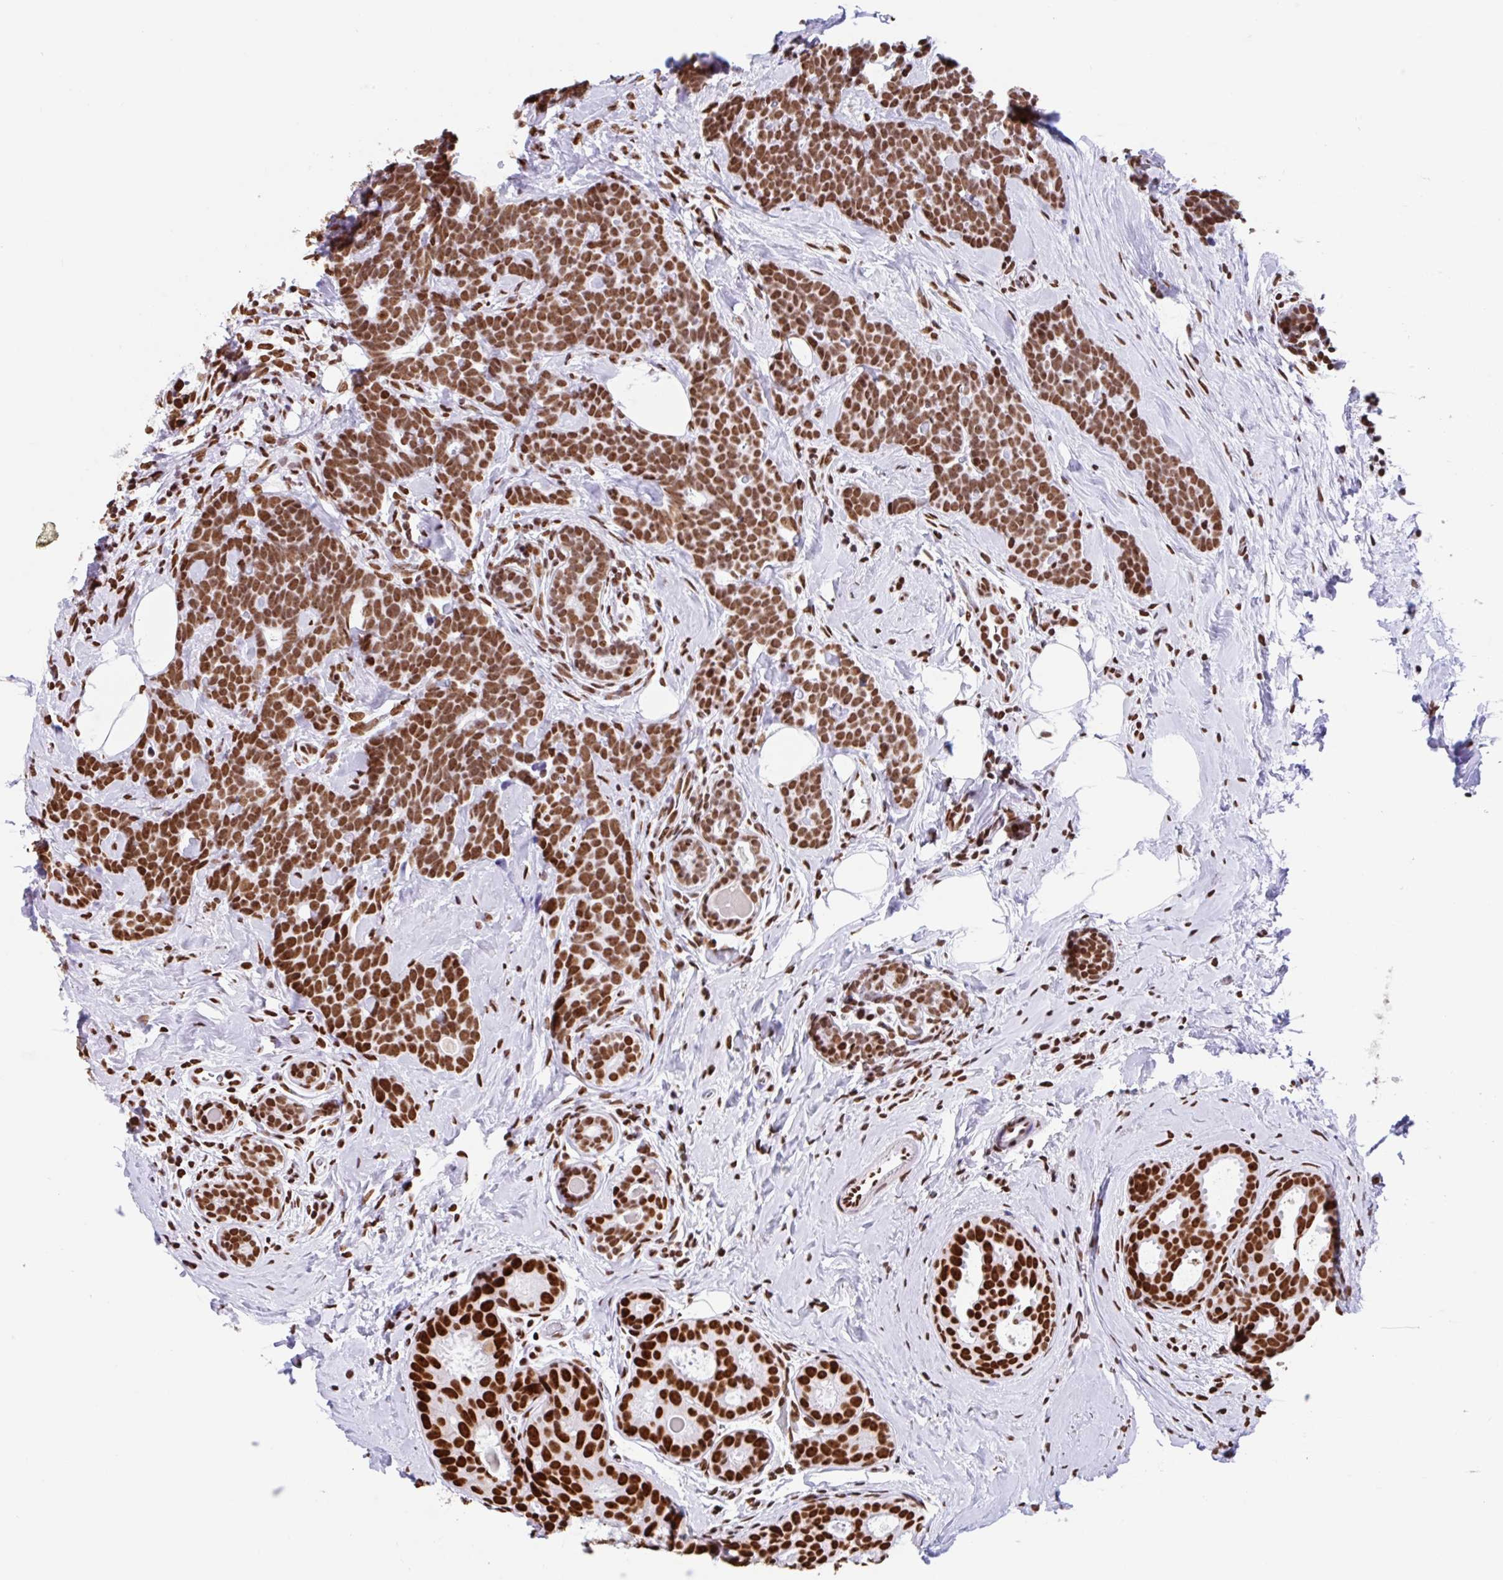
{"staining": {"intensity": "strong", "quantity": ">75%", "location": "nuclear"}, "tissue": "breast cancer", "cell_type": "Tumor cells", "image_type": "cancer", "snomed": [{"axis": "morphology", "description": "Duct carcinoma"}, {"axis": "topography", "description": "Breast"}], "caption": "The micrograph demonstrates staining of invasive ductal carcinoma (breast), revealing strong nuclear protein staining (brown color) within tumor cells. The staining was performed using DAB to visualize the protein expression in brown, while the nuclei were stained in blue with hematoxylin (Magnification: 20x).", "gene": "KHDRBS1", "patient": {"sex": "female", "age": 71}}